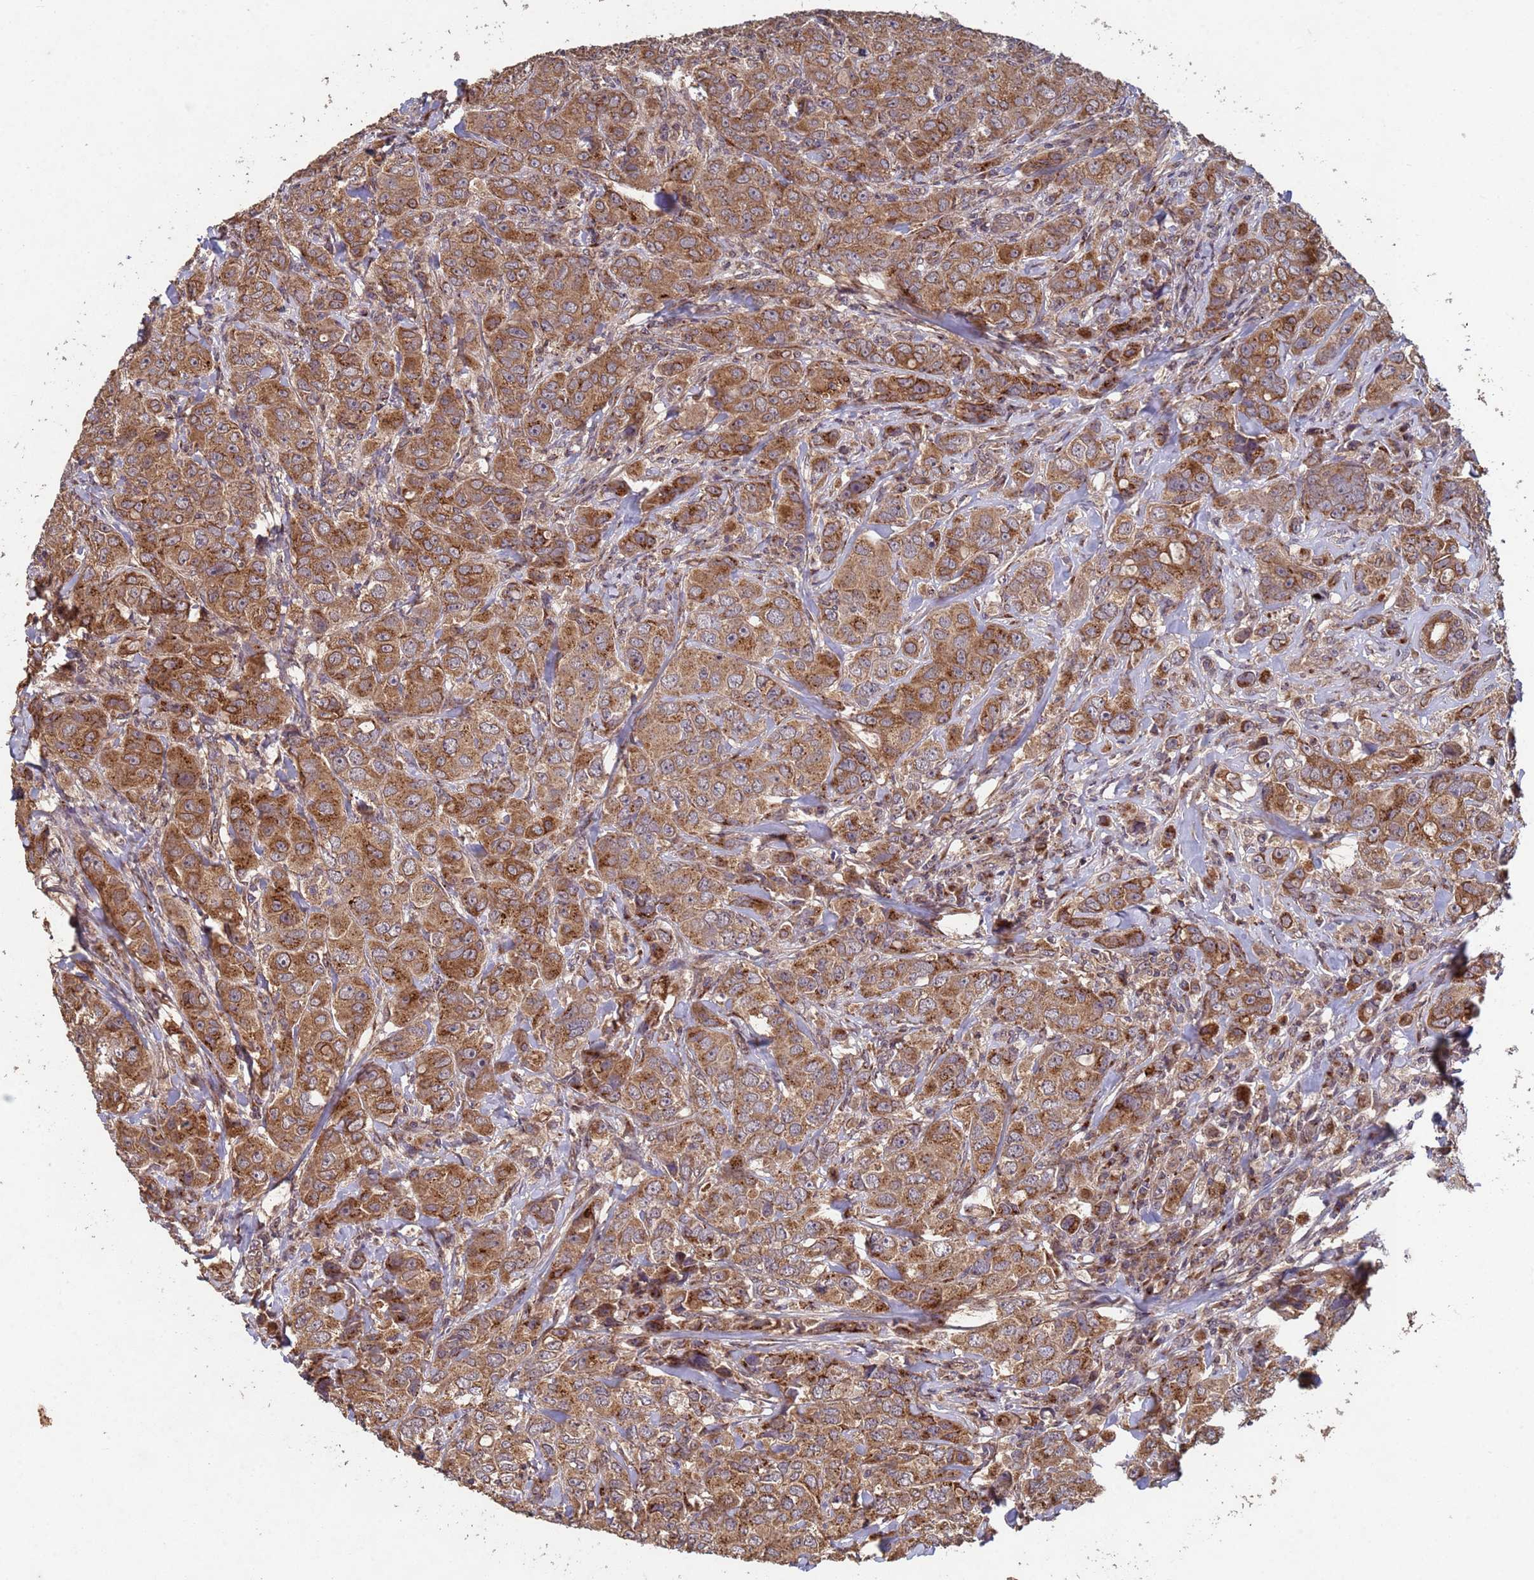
{"staining": {"intensity": "moderate", "quantity": ">75%", "location": "cytoplasmic/membranous"}, "tissue": "breast cancer", "cell_type": "Tumor cells", "image_type": "cancer", "snomed": [{"axis": "morphology", "description": "Duct carcinoma"}, {"axis": "topography", "description": "Breast"}], "caption": "A histopathology image showing moderate cytoplasmic/membranous positivity in approximately >75% of tumor cells in breast cancer, as visualized by brown immunohistochemical staining.", "gene": "FASTKD1", "patient": {"sex": "female", "age": 43}}